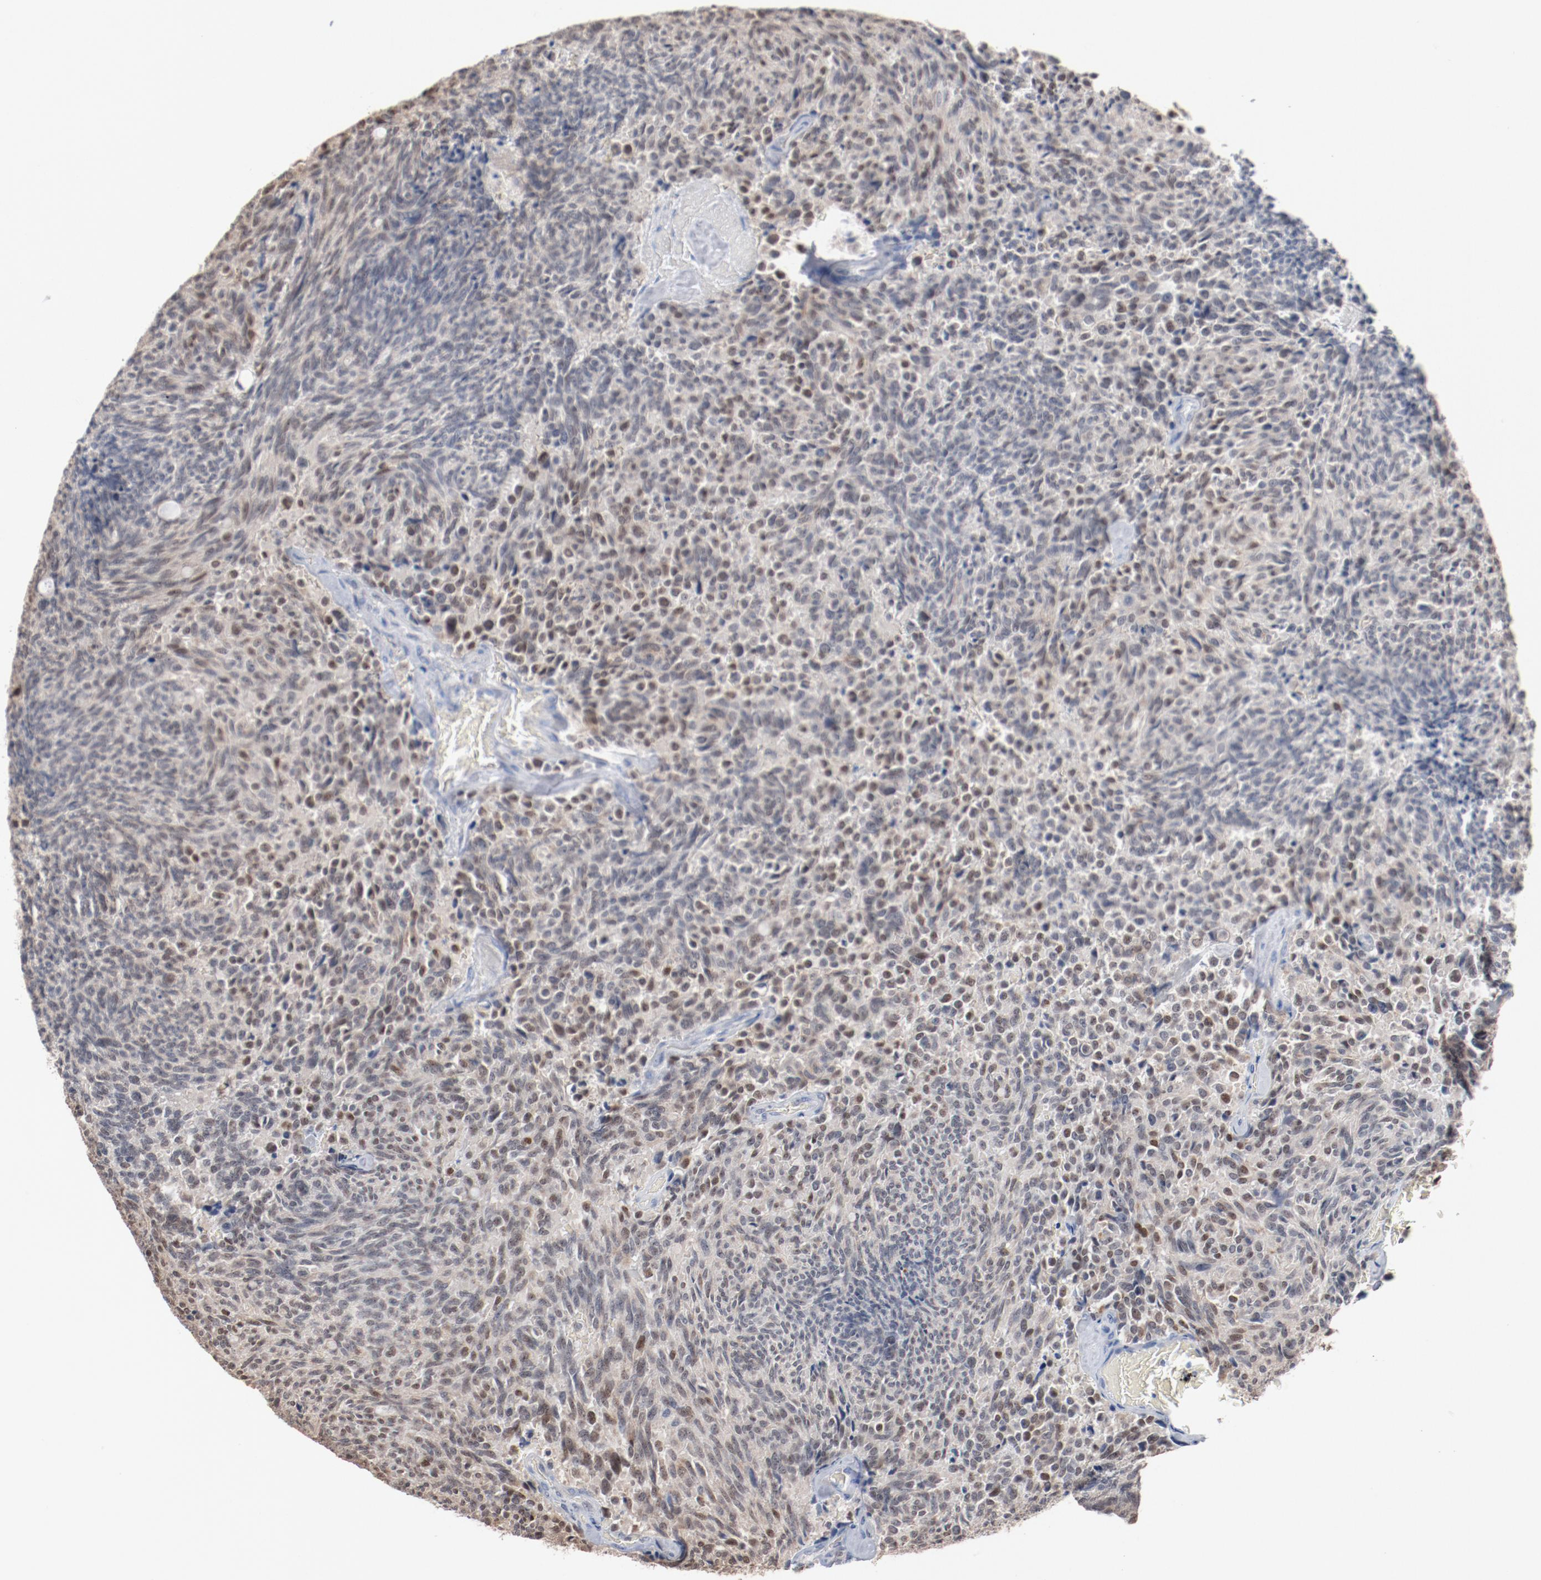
{"staining": {"intensity": "weak", "quantity": "<25%", "location": "nuclear"}, "tissue": "carcinoid", "cell_type": "Tumor cells", "image_type": "cancer", "snomed": [{"axis": "morphology", "description": "Carcinoid, malignant, NOS"}, {"axis": "topography", "description": "Pancreas"}], "caption": "A histopathology image of carcinoid (malignant) stained for a protein reveals no brown staining in tumor cells.", "gene": "ERICH1", "patient": {"sex": "female", "age": 54}}